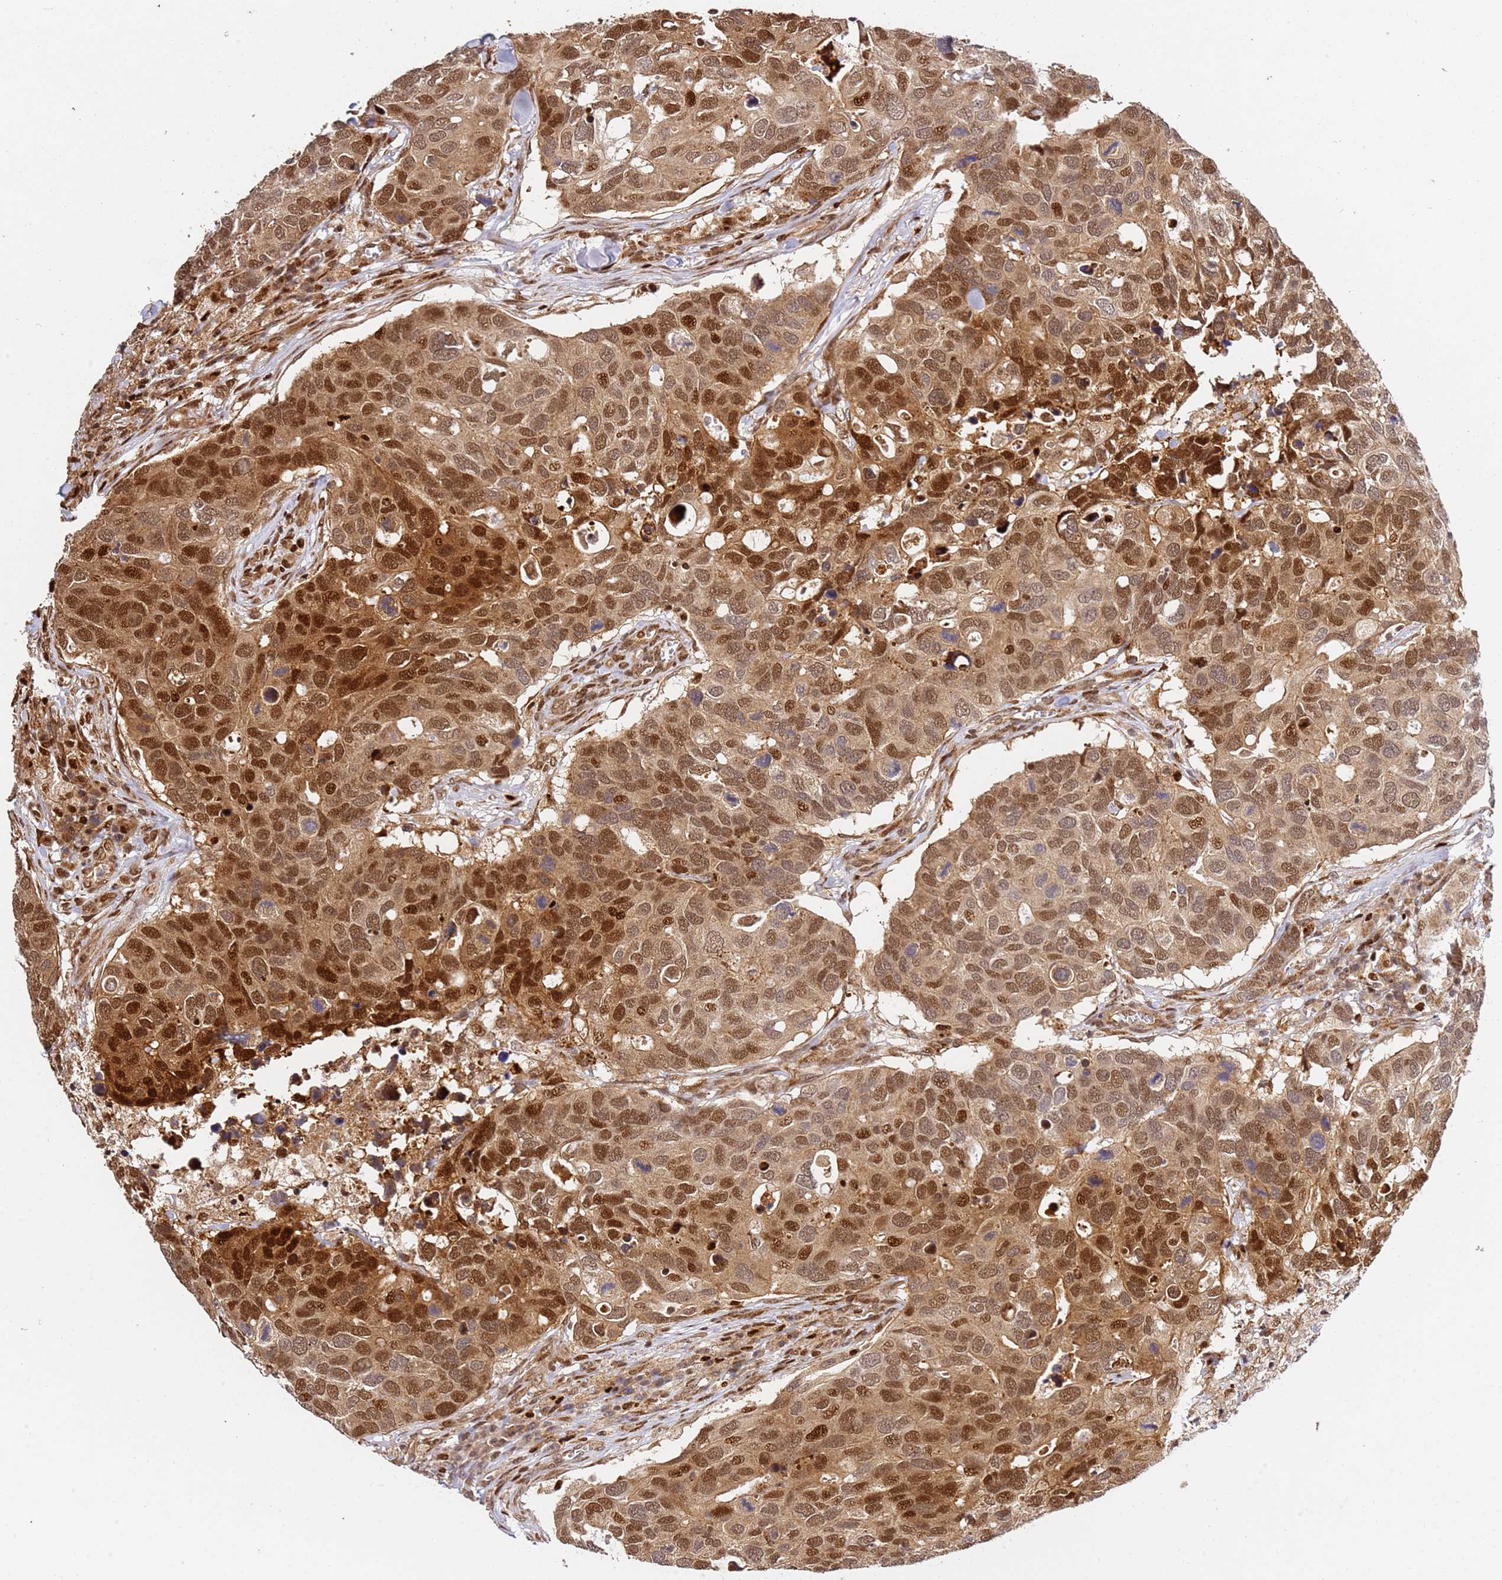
{"staining": {"intensity": "moderate", "quantity": ">75%", "location": "cytoplasmic/membranous,nuclear"}, "tissue": "breast cancer", "cell_type": "Tumor cells", "image_type": "cancer", "snomed": [{"axis": "morphology", "description": "Duct carcinoma"}, {"axis": "topography", "description": "Breast"}], "caption": "Immunohistochemistry (IHC) micrograph of human breast cancer stained for a protein (brown), which shows medium levels of moderate cytoplasmic/membranous and nuclear positivity in approximately >75% of tumor cells.", "gene": "SMOX", "patient": {"sex": "female", "age": 83}}